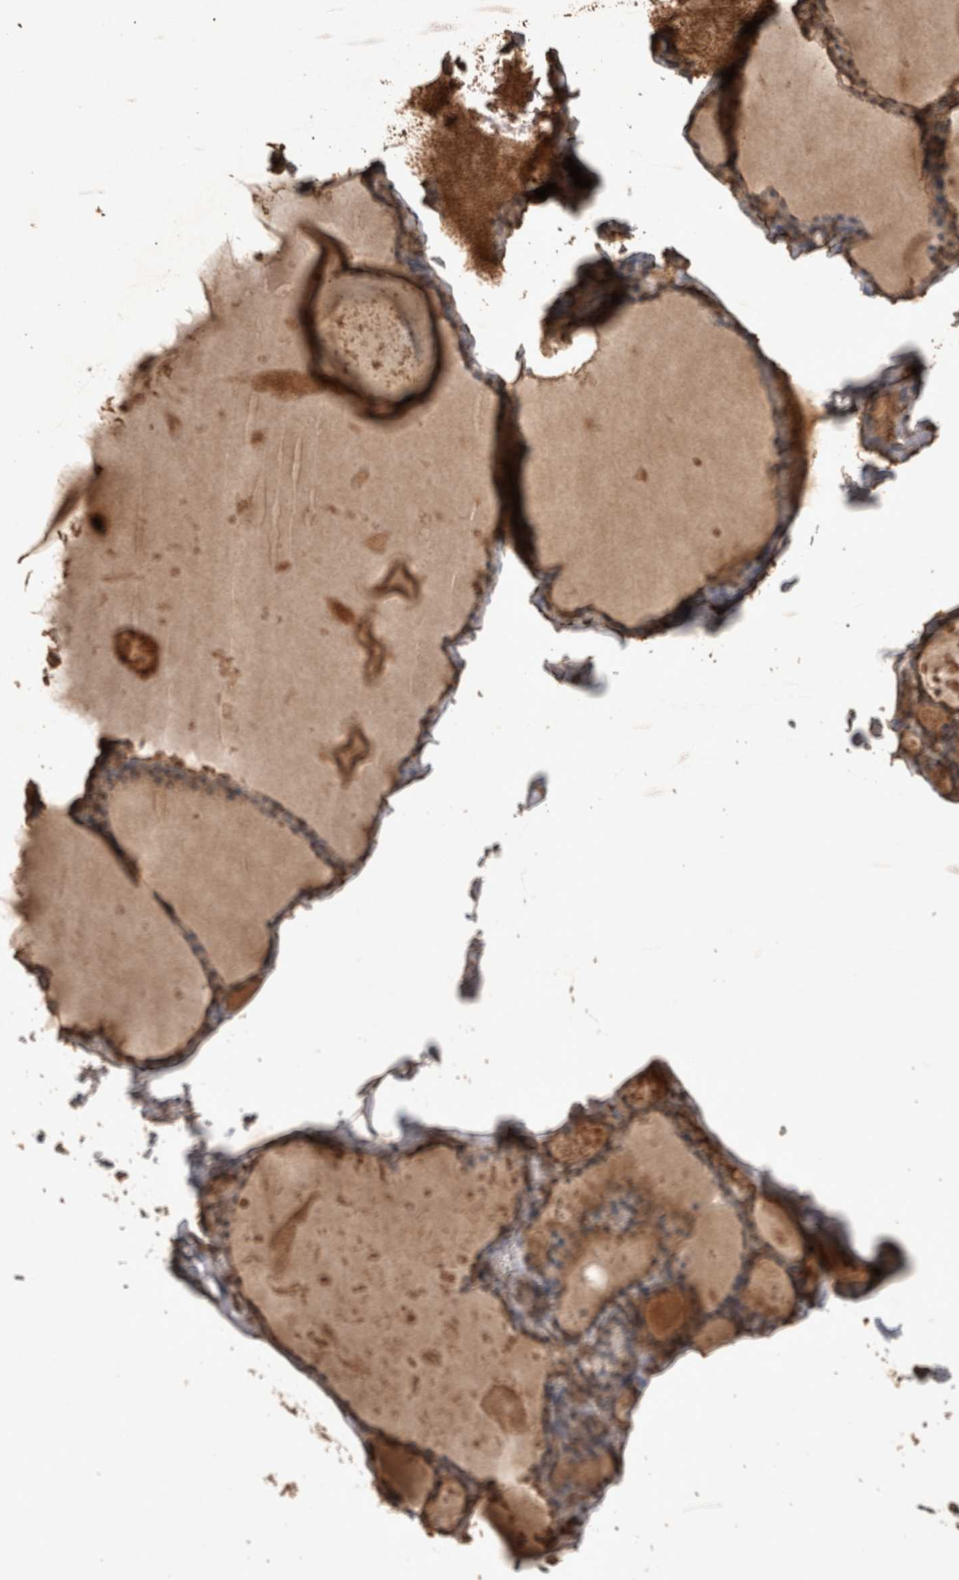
{"staining": {"intensity": "moderate", "quantity": ">75%", "location": "cytoplasmic/membranous,nuclear"}, "tissue": "thyroid gland", "cell_type": "Glandular cells", "image_type": "normal", "snomed": [{"axis": "morphology", "description": "Normal tissue, NOS"}, {"axis": "topography", "description": "Thyroid gland"}], "caption": "Glandular cells reveal moderate cytoplasmic/membranous,nuclear expression in approximately >75% of cells in unremarkable thyroid gland.", "gene": "OAS2", "patient": {"sex": "male", "age": 56}}